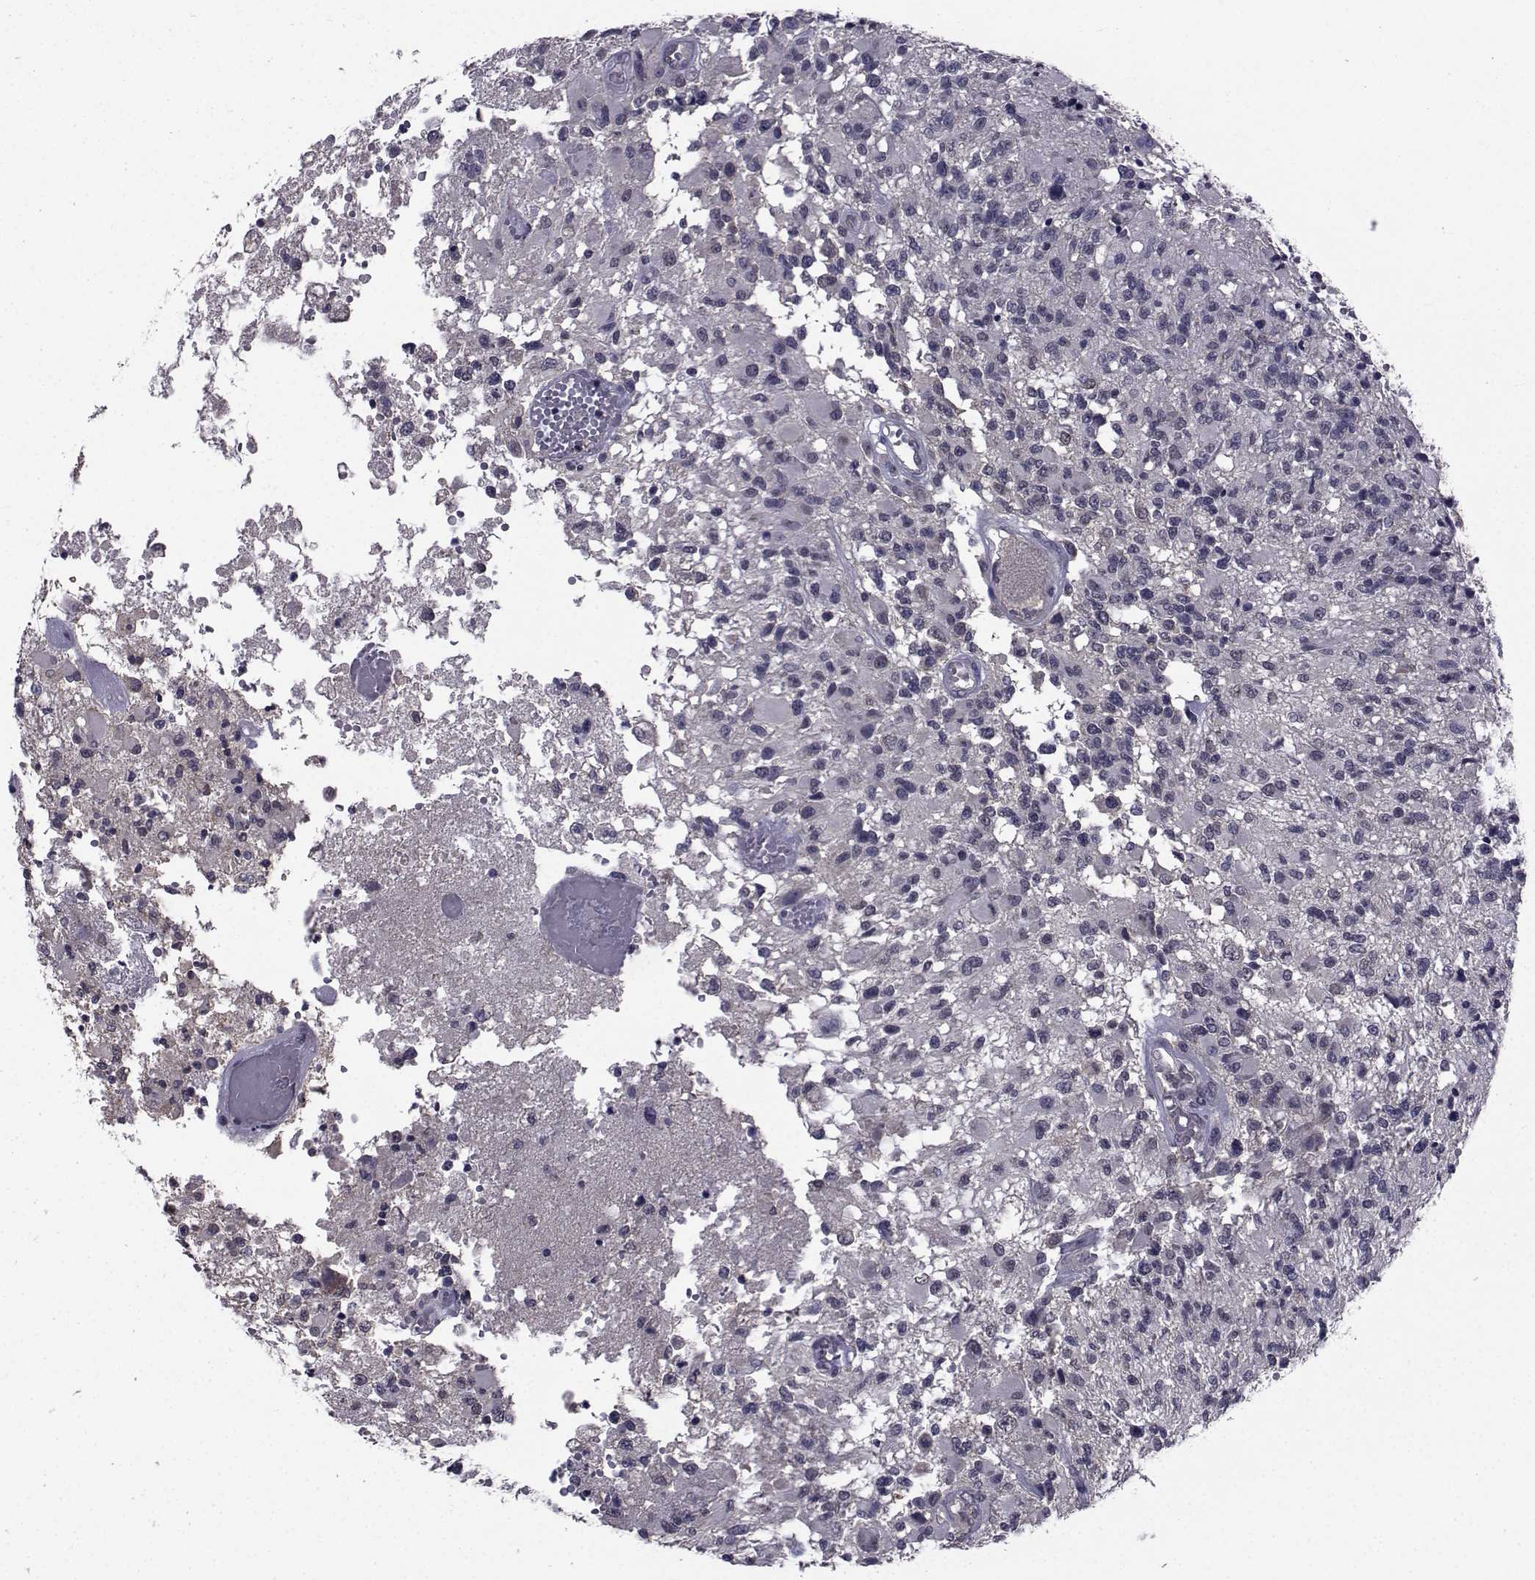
{"staining": {"intensity": "negative", "quantity": "none", "location": "none"}, "tissue": "glioma", "cell_type": "Tumor cells", "image_type": "cancer", "snomed": [{"axis": "morphology", "description": "Glioma, malignant, High grade"}, {"axis": "topography", "description": "Brain"}], "caption": "A photomicrograph of human high-grade glioma (malignant) is negative for staining in tumor cells.", "gene": "CYP2S1", "patient": {"sex": "female", "age": 63}}